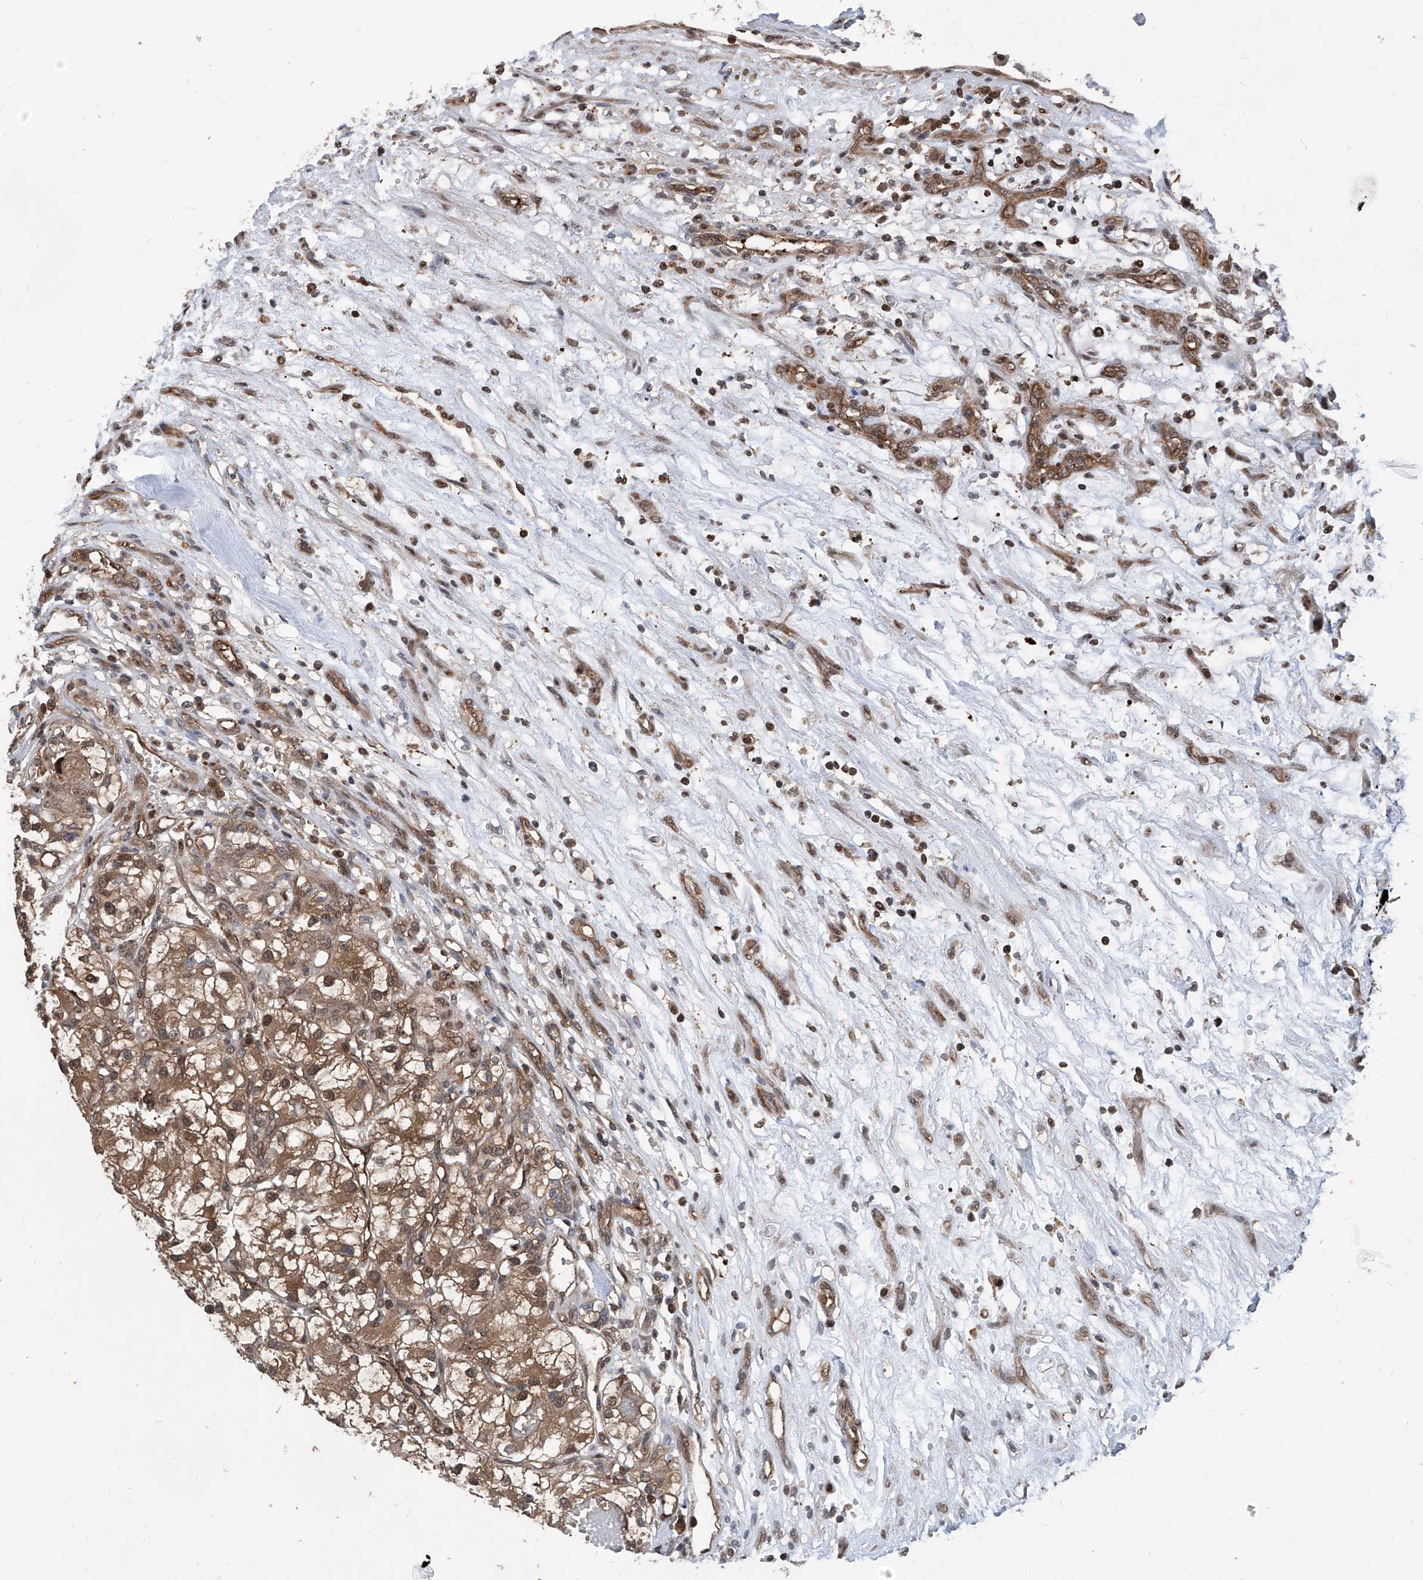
{"staining": {"intensity": "moderate", "quantity": ">75%", "location": "cytoplasmic/membranous,nuclear"}, "tissue": "renal cancer", "cell_type": "Tumor cells", "image_type": "cancer", "snomed": [{"axis": "morphology", "description": "Adenocarcinoma, NOS"}, {"axis": "topography", "description": "Kidney"}], "caption": "A medium amount of moderate cytoplasmic/membranous and nuclear staining is appreciated in approximately >75% of tumor cells in adenocarcinoma (renal) tissue. (DAB (3,3'-diaminobenzidine) IHC with brightfield microscopy, high magnification).", "gene": "PSMB1", "patient": {"sex": "female", "age": 57}}